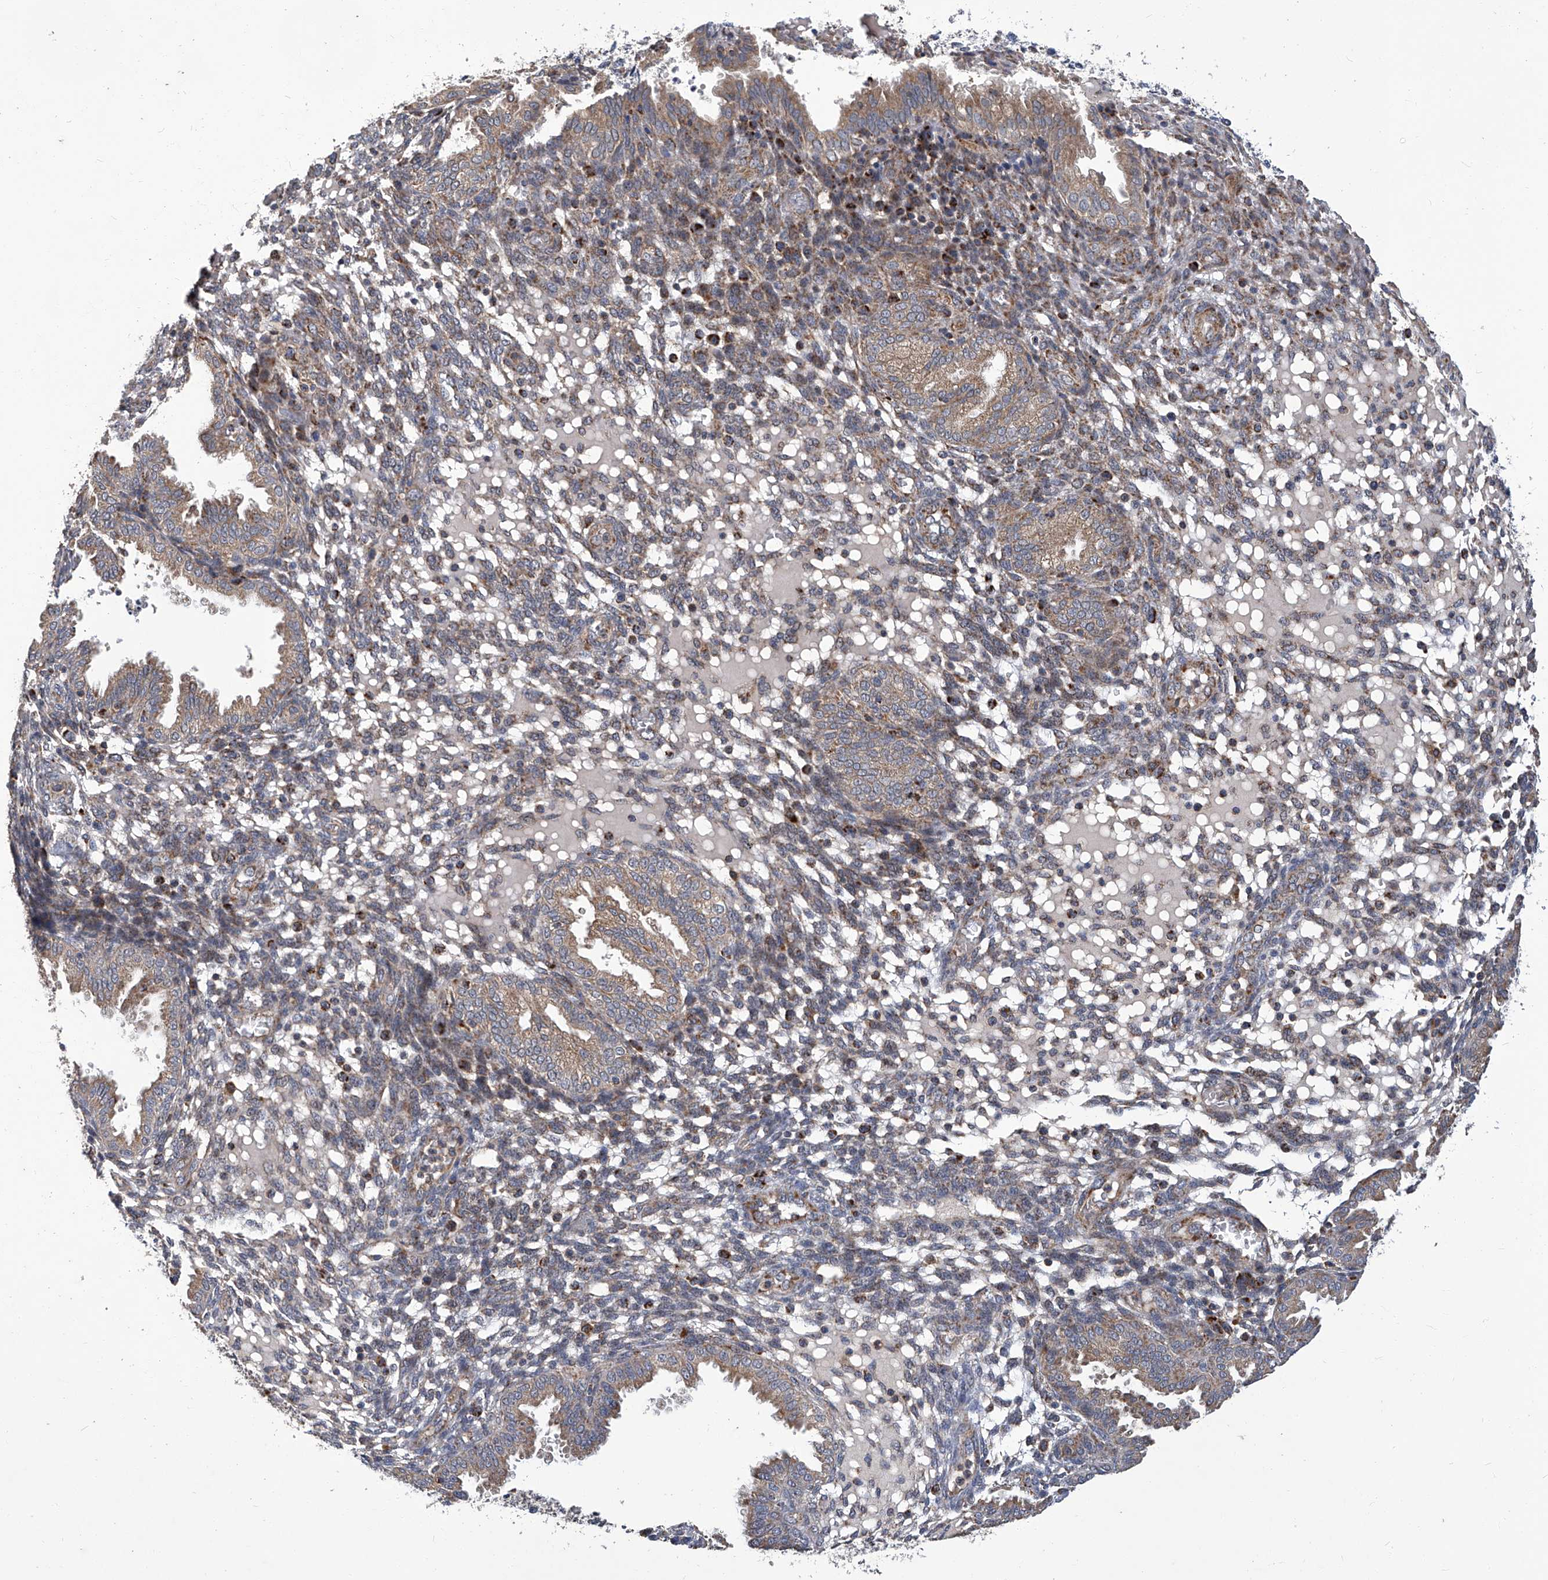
{"staining": {"intensity": "strong", "quantity": "<25%", "location": "cytoplasmic/membranous"}, "tissue": "endometrium", "cell_type": "Cells in endometrial stroma", "image_type": "normal", "snomed": [{"axis": "morphology", "description": "Normal tissue, NOS"}, {"axis": "topography", "description": "Endometrium"}], "caption": "Cells in endometrial stroma exhibit medium levels of strong cytoplasmic/membranous expression in about <25% of cells in benign human endometrium.", "gene": "TNFRSF13B", "patient": {"sex": "female", "age": 33}}